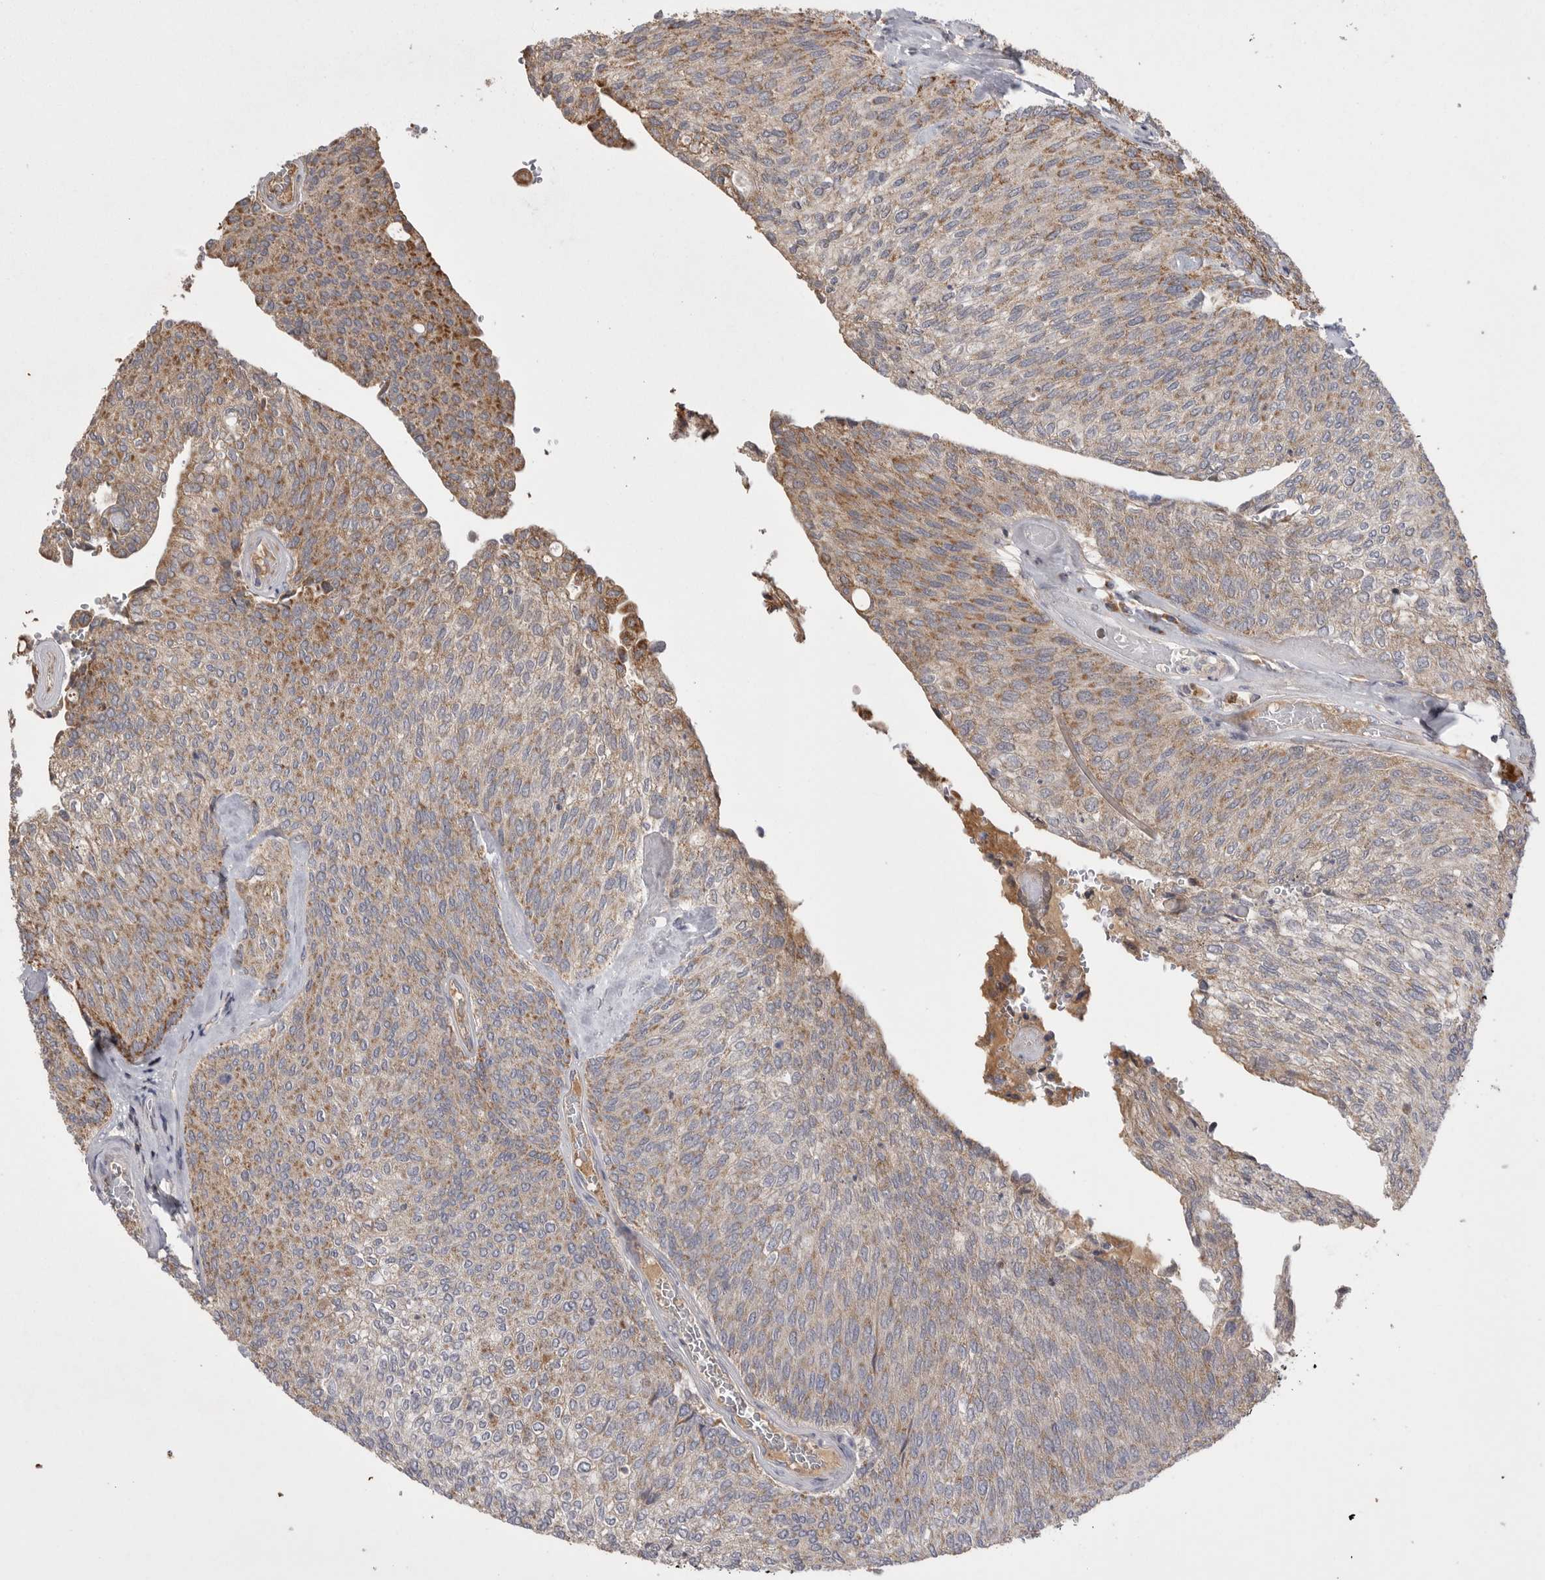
{"staining": {"intensity": "moderate", "quantity": "25%-75%", "location": "cytoplasmic/membranous"}, "tissue": "urothelial cancer", "cell_type": "Tumor cells", "image_type": "cancer", "snomed": [{"axis": "morphology", "description": "Urothelial carcinoma, Low grade"}, {"axis": "topography", "description": "Urinary bladder"}], "caption": "Tumor cells show medium levels of moderate cytoplasmic/membranous positivity in approximately 25%-75% of cells in low-grade urothelial carcinoma.", "gene": "KYAT3", "patient": {"sex": "female", "age": 79}}